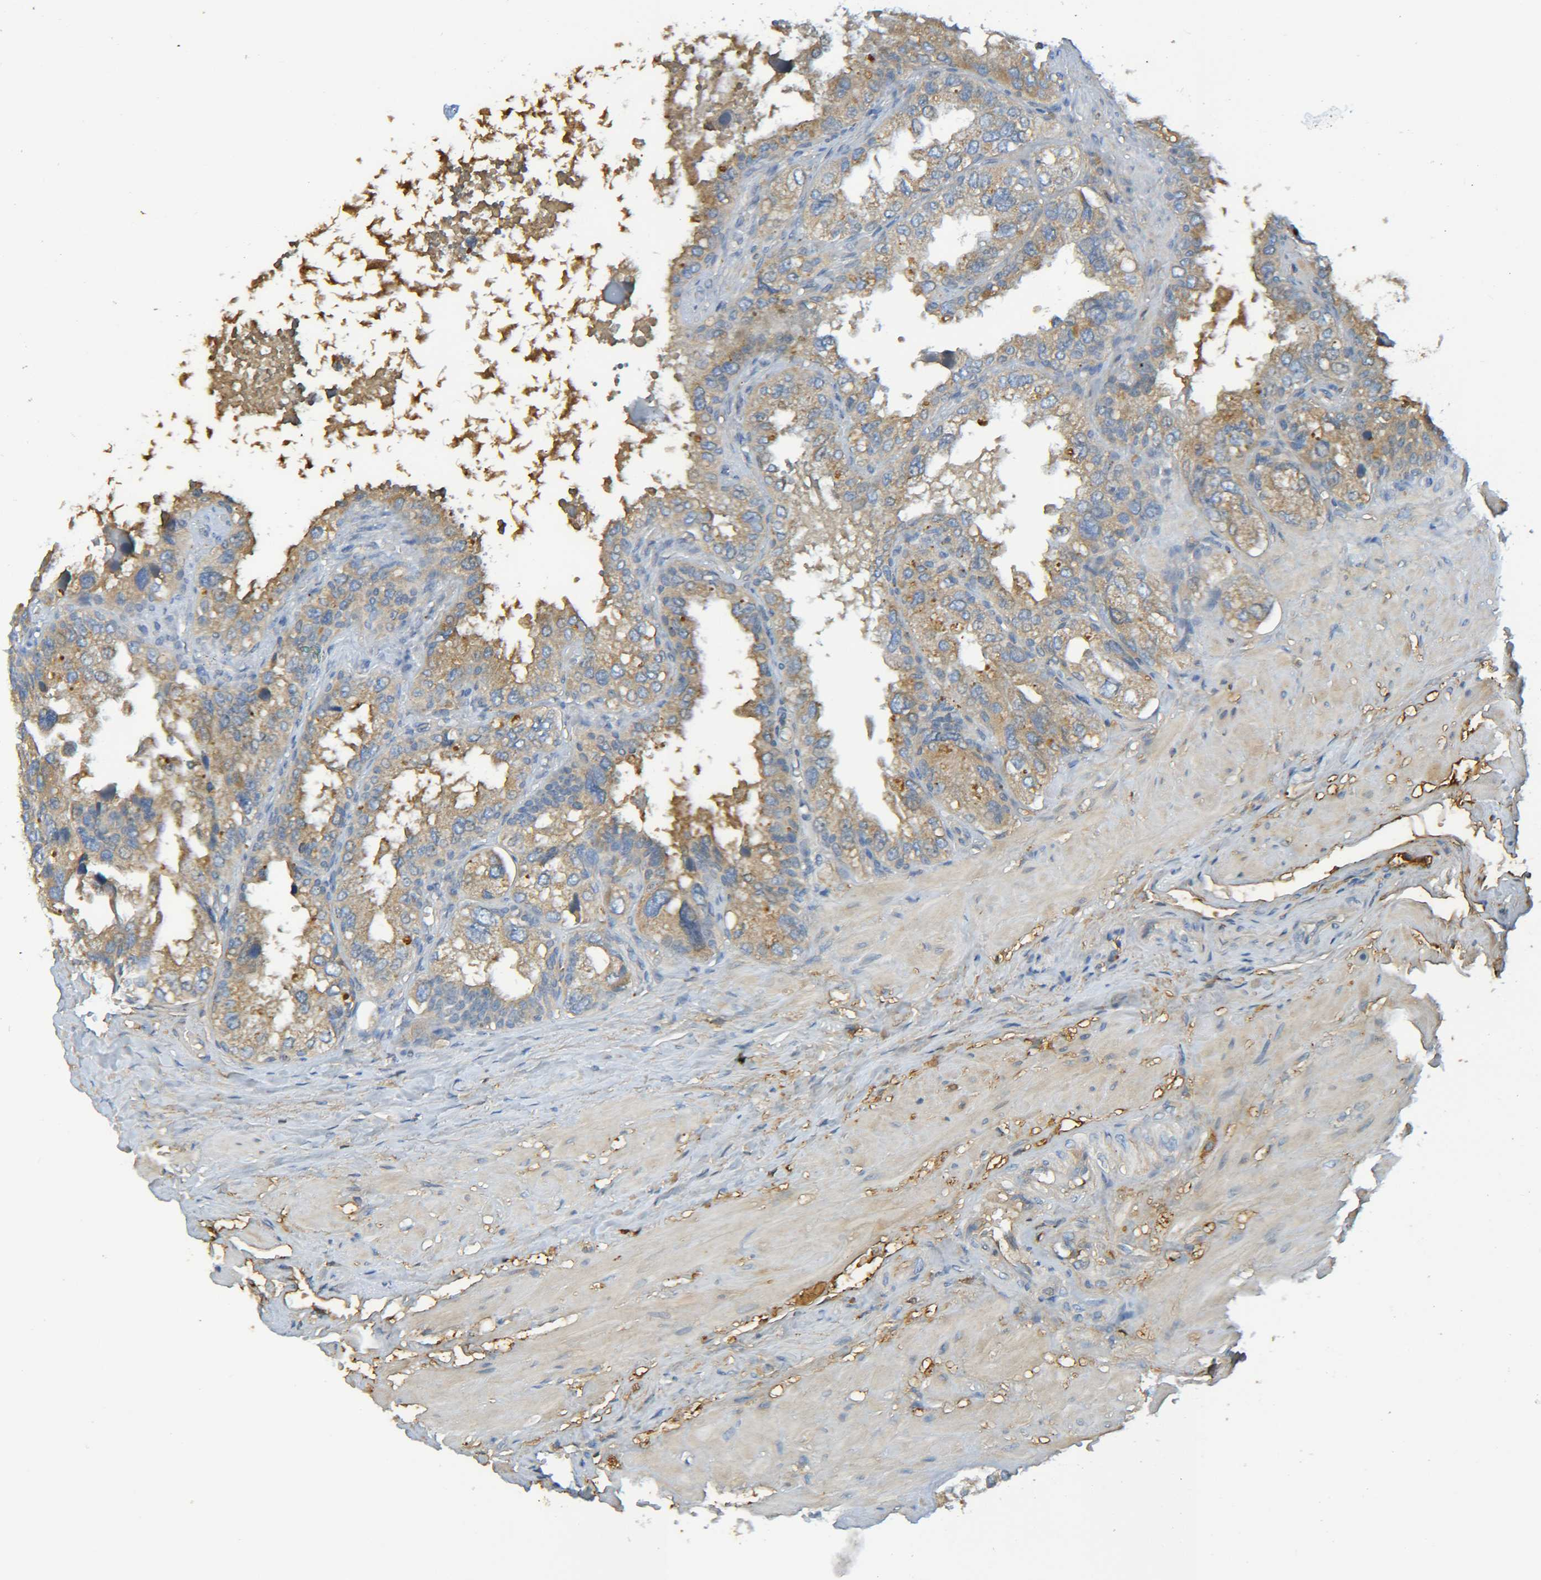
{"staining": {"intensity": "moderate", "quantity": ">75%", "location": "cytoplasmic/membranous"}, "tissue": "seminal vesicle", "cell_type": "Glandular cells", "image_type": "normal", "snomed": [{"axis": "morphology", "description": "Normal tissue, NOS"}, {"axis": "topography", "description": "Seminal veicle"}], "caption": "Protein analysis of benign seminal vesicle shows moderate cytoplasmic/membranous staining in about >75% of glandular cells.", "gene": "C1QA", "patient": {"sex": "male", "age": 68}}